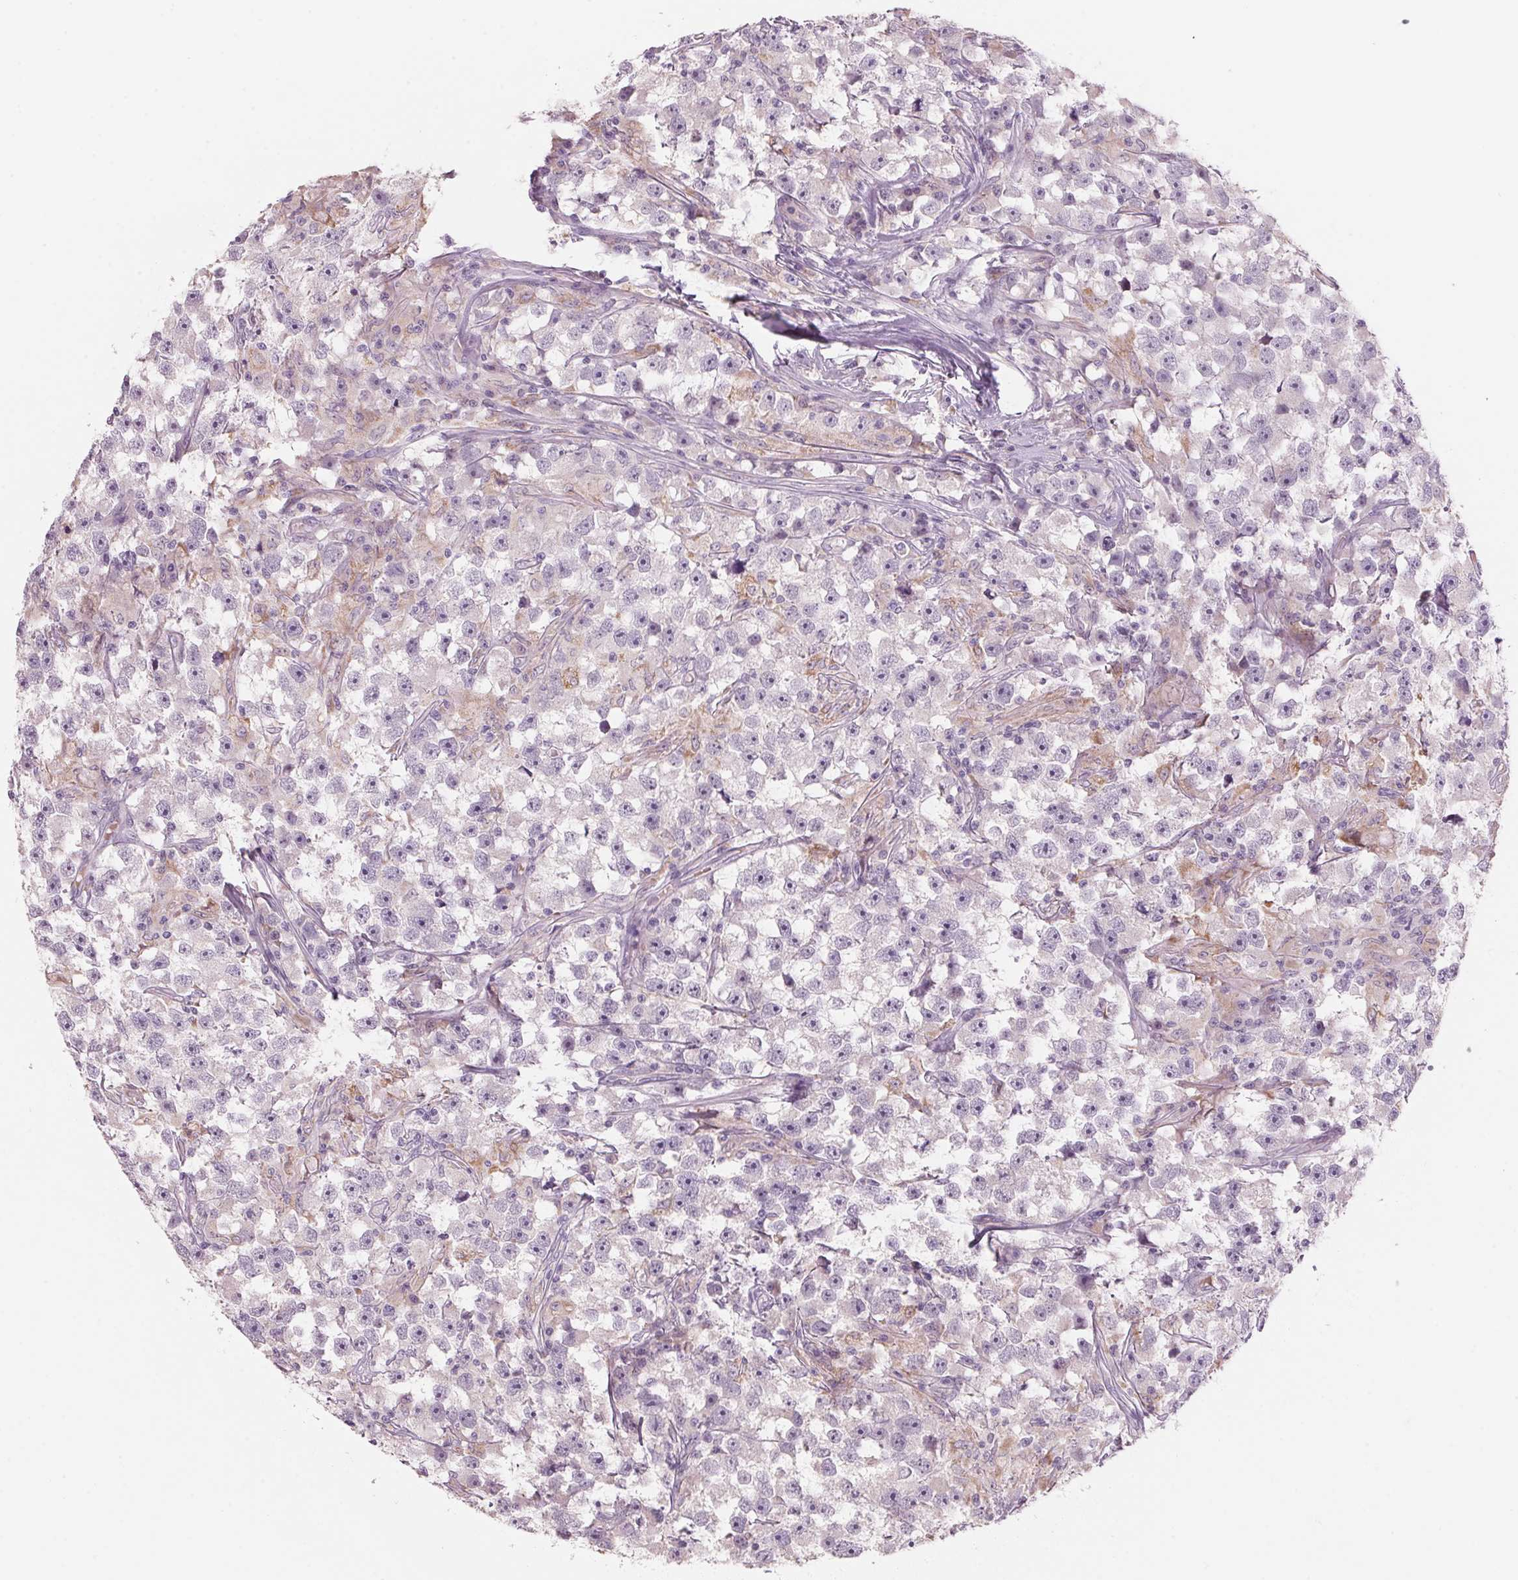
{"staining": {"intensity": "negative", "quantity": "none", "location": "none"}, "tissue": "testis cancer", "cell_type": "Tumor cells", "image_type": "cancer", "snomed": [{"axis": "morphology", "description": "Seminoma, NOS"}, {"axis": "topography", "description": "Testis"}], "caption": "Testis seminoma was stained to show a protein in brown. There is no significant staining in tumor cells.", "gene": "ADAM20", "patient": {"sex": "male", "age": 33}}